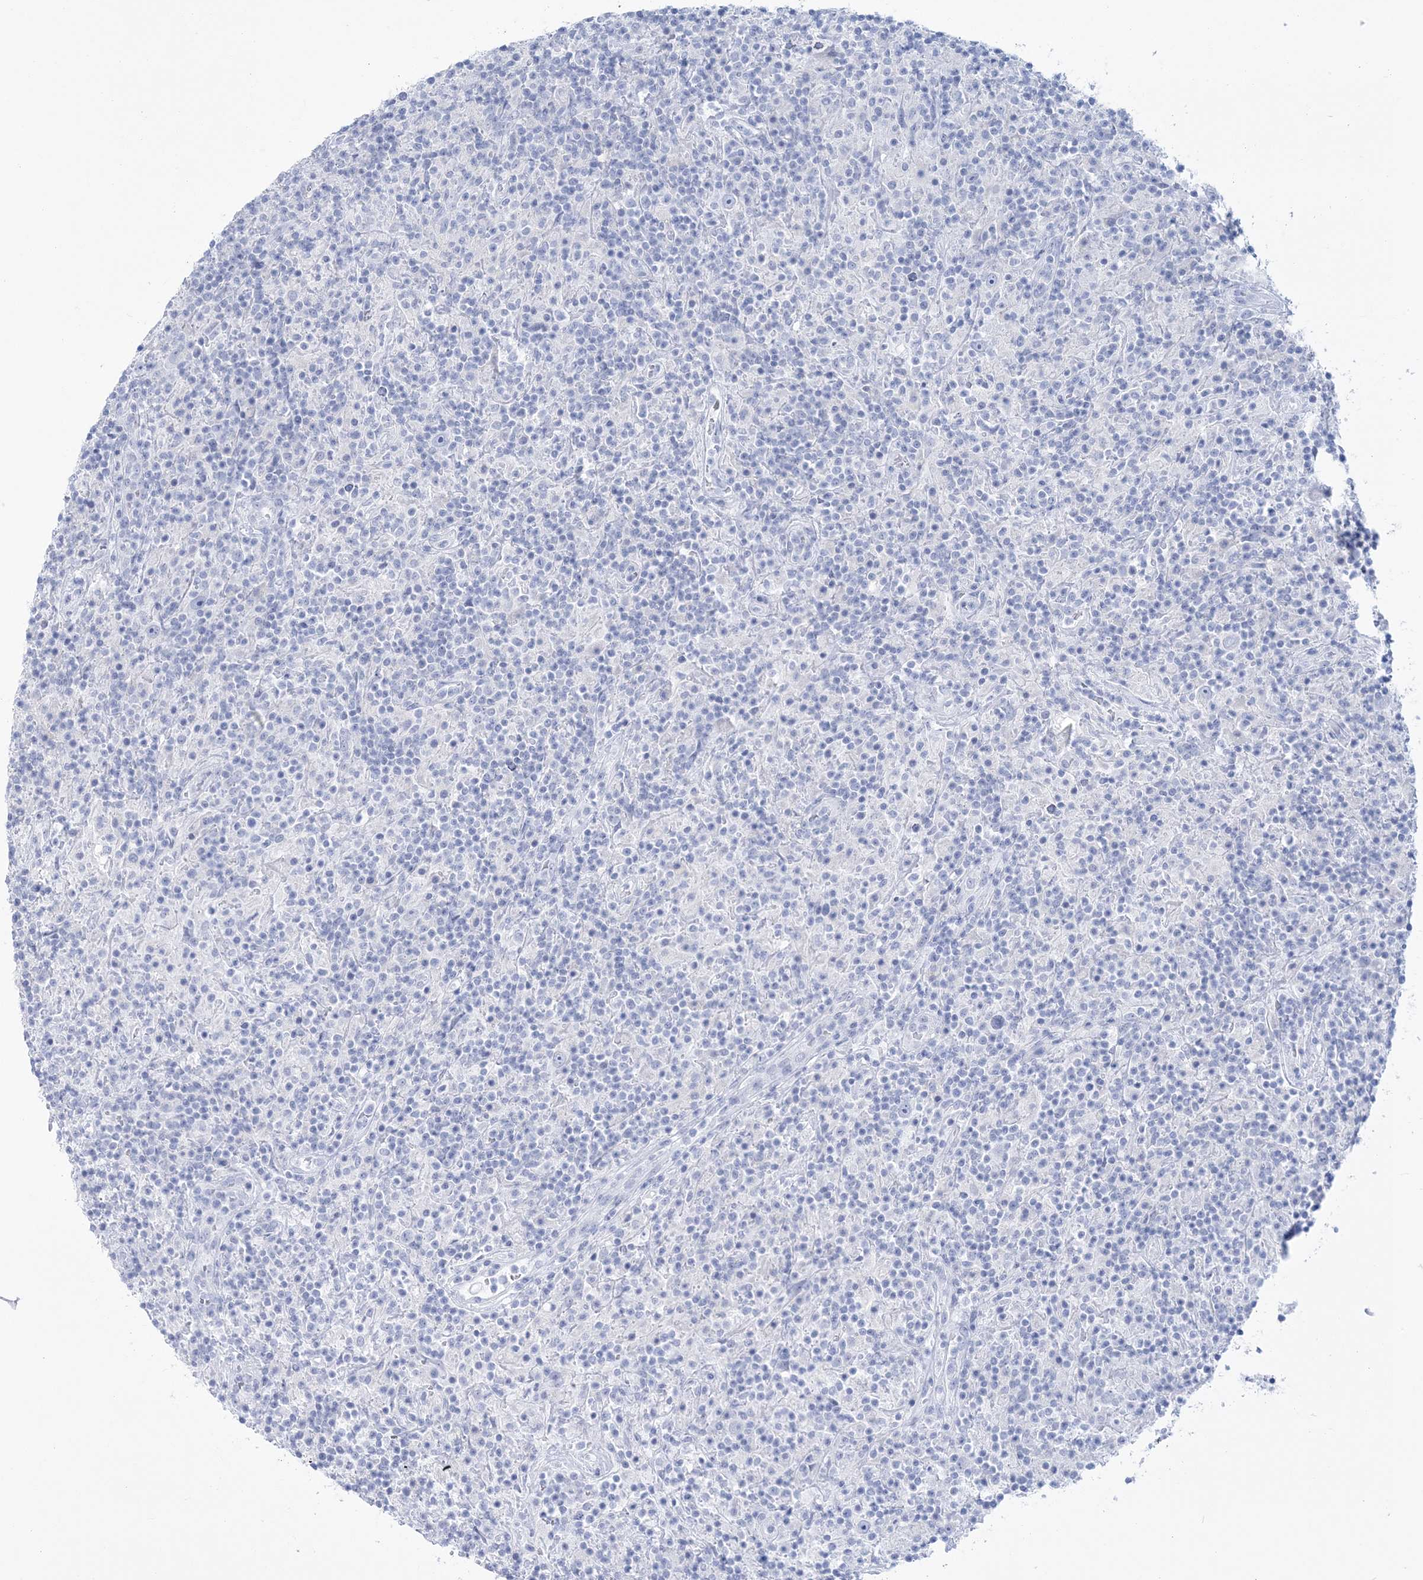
{"staining": {"intensity": "negative", "quantity": "none", "location": "none"}, "tissue": "lymphoma", "cell_type": "Tumor cells", "image_type": "cancer", "snomed": [{"axis": "morphology", "description": "Hodgkin's disease, NOS"}, {"axis": "topography", "description": "Lymph node"}], "caption": "Hodgkin's disease was stained to show a protein in brown. There is no significant staining in tumor cells. (DAB (3,3'-diaminobenzidine) immunohistochemistry (IHC), high magnification).", "gene": "RBP2", "patient": {"sex": "male", "age": 70}}